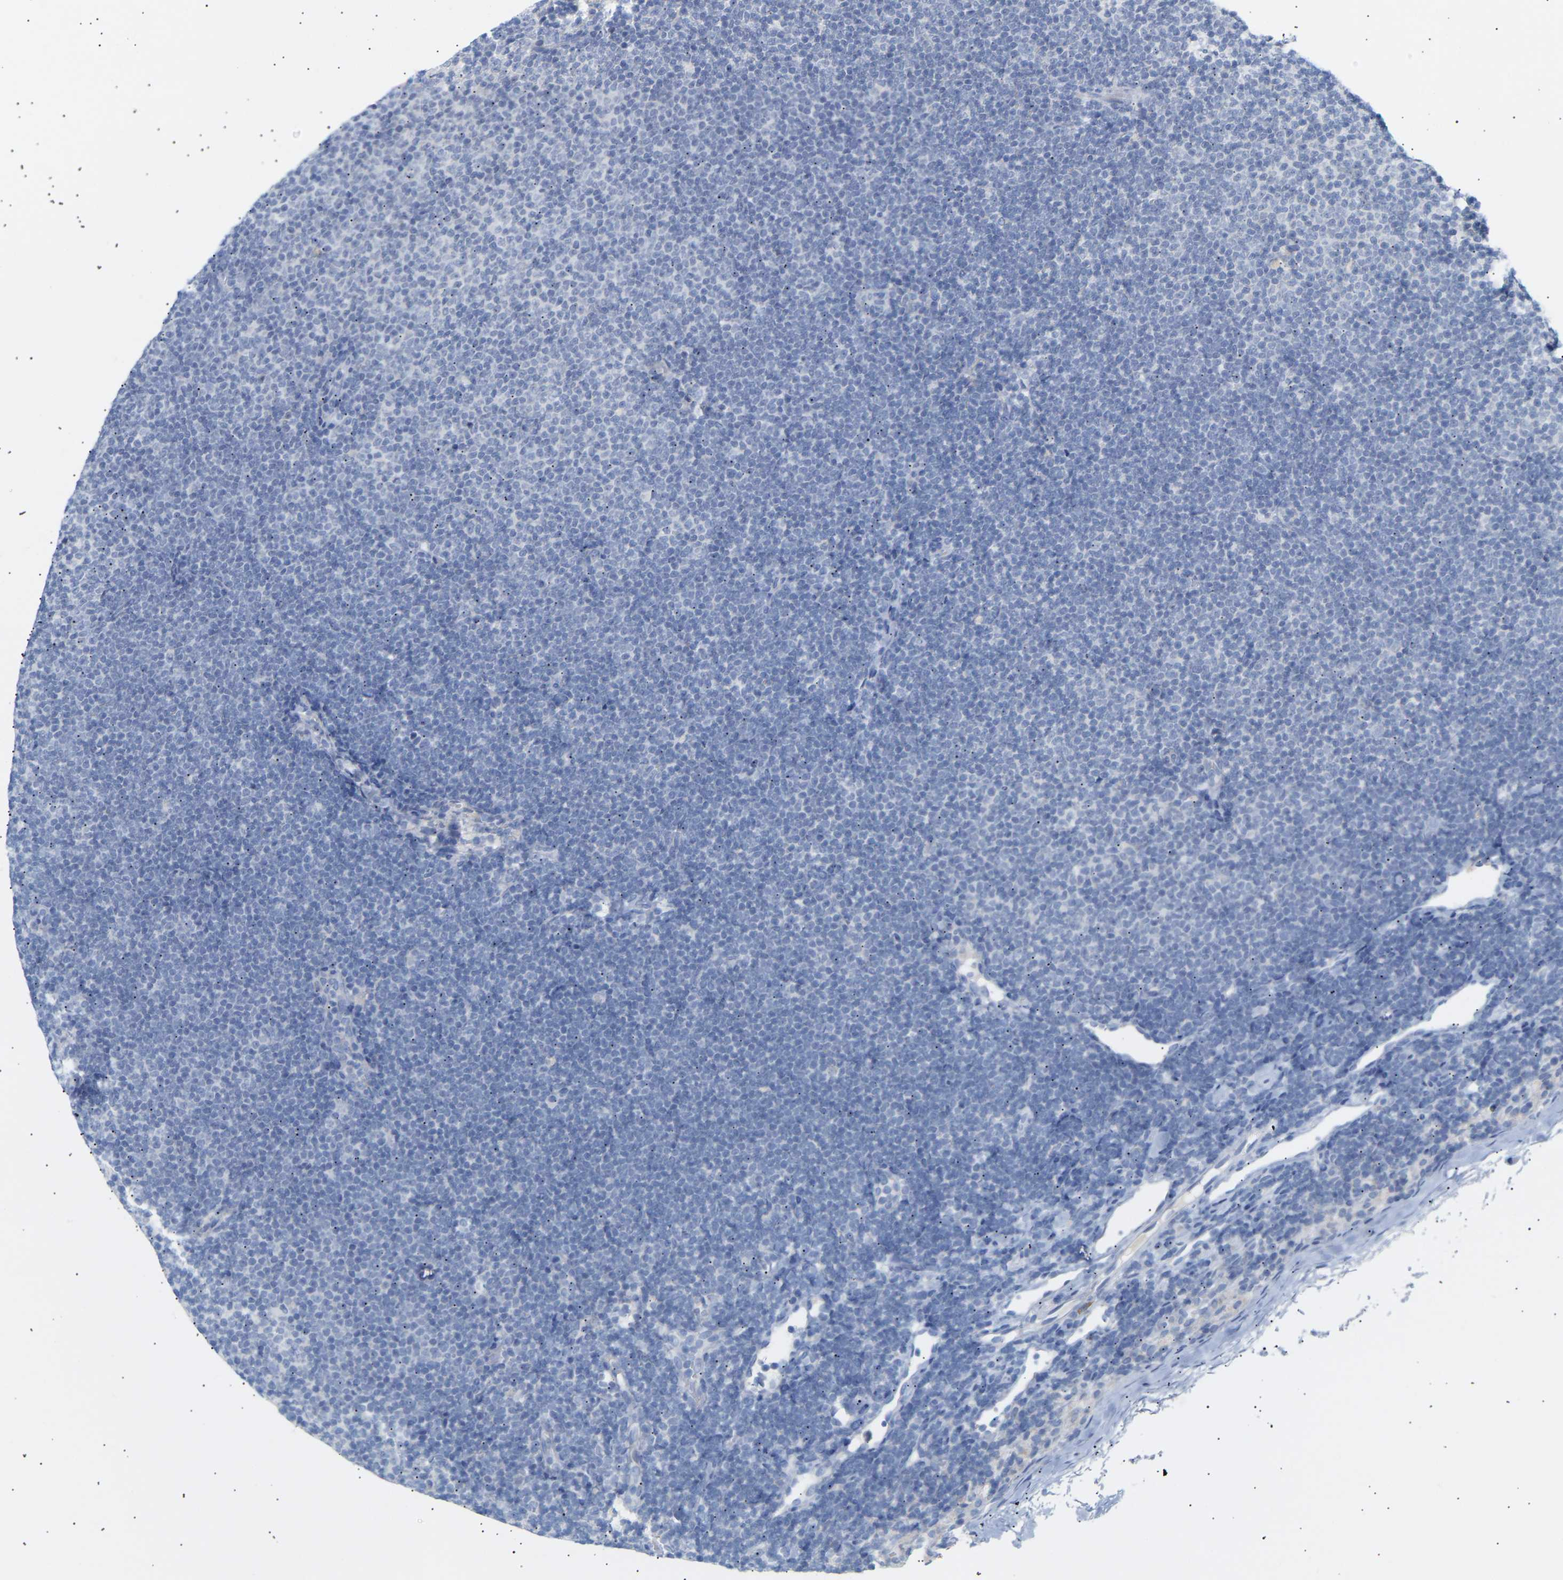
{"staining": {"intensity": "negative", "quantity": "none", "location": "none"}, "tissue": "lymphoma", "cell_type": "Tumor cells", "image_type": "cancer", "snomed": [{"axis": "morphology", "description": "Malignant lymphoma, non-Hodgkin's type, Low grade"}, {"axis": "topography", "description": "Lymph node"}], "caption": "Image shows no protein positivity in tumor cells of lymphoma tissue. (DAB (3,3'-diaminobenzidine) immunohistochemistry (IHC) visualized using brightfield microscopy, high magnification).", "gene": "PEX1", "patient": {"sex": "female", "age": 53}}